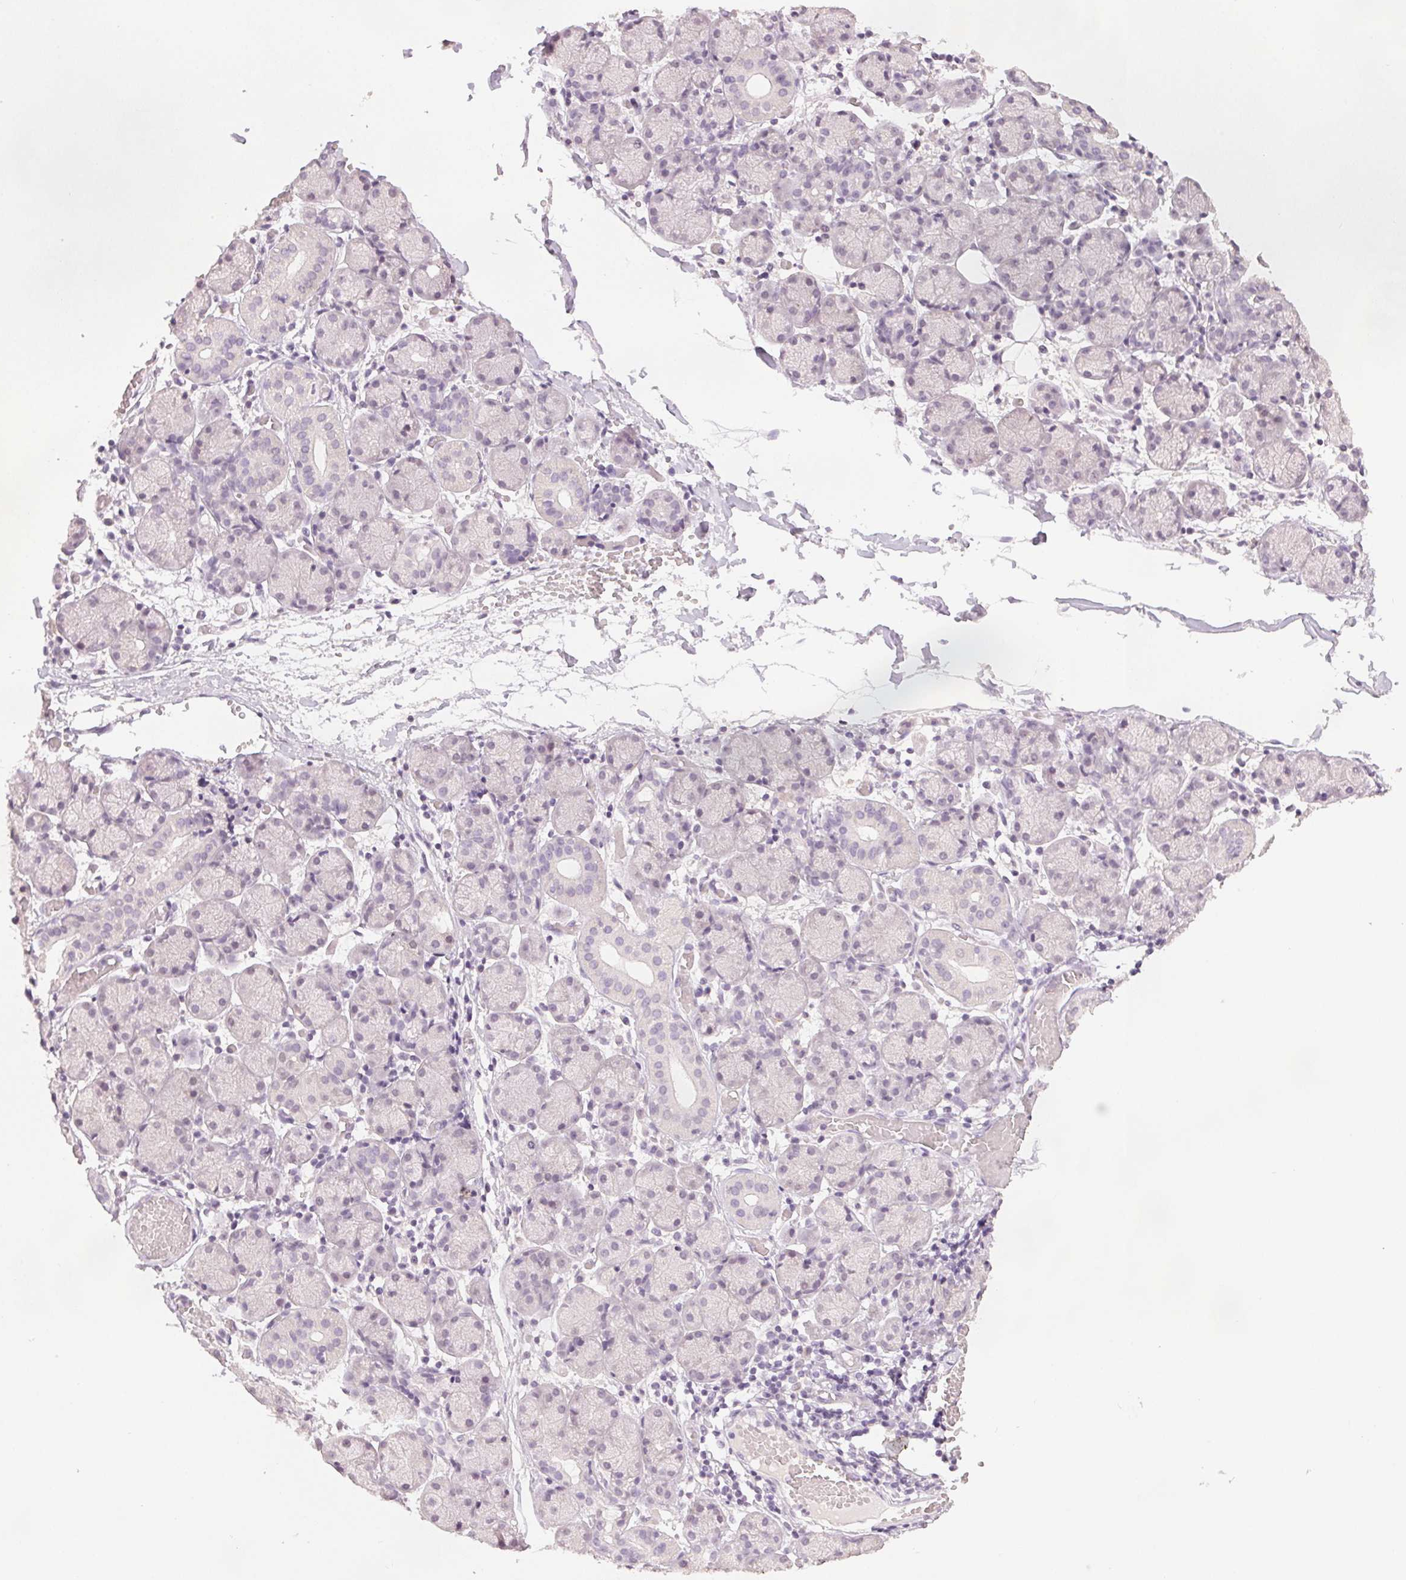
{"staining": {"intensity": "negative", "quantity": "none", "location": "none"}, "tissue": "salivary gland", "cell_type": "Glandular cells", "image_type": "normal", "snomed": [{"axis": "morphology", "description": "Normal tissue, NOS"}, {"axis": "topography", "description": "Salivary gland"}], "caption": "The image shows no significant expression in glandular cells of salivary gland.", "gene": "SCGN", "patient": {"sex": "female", "age": 24}}